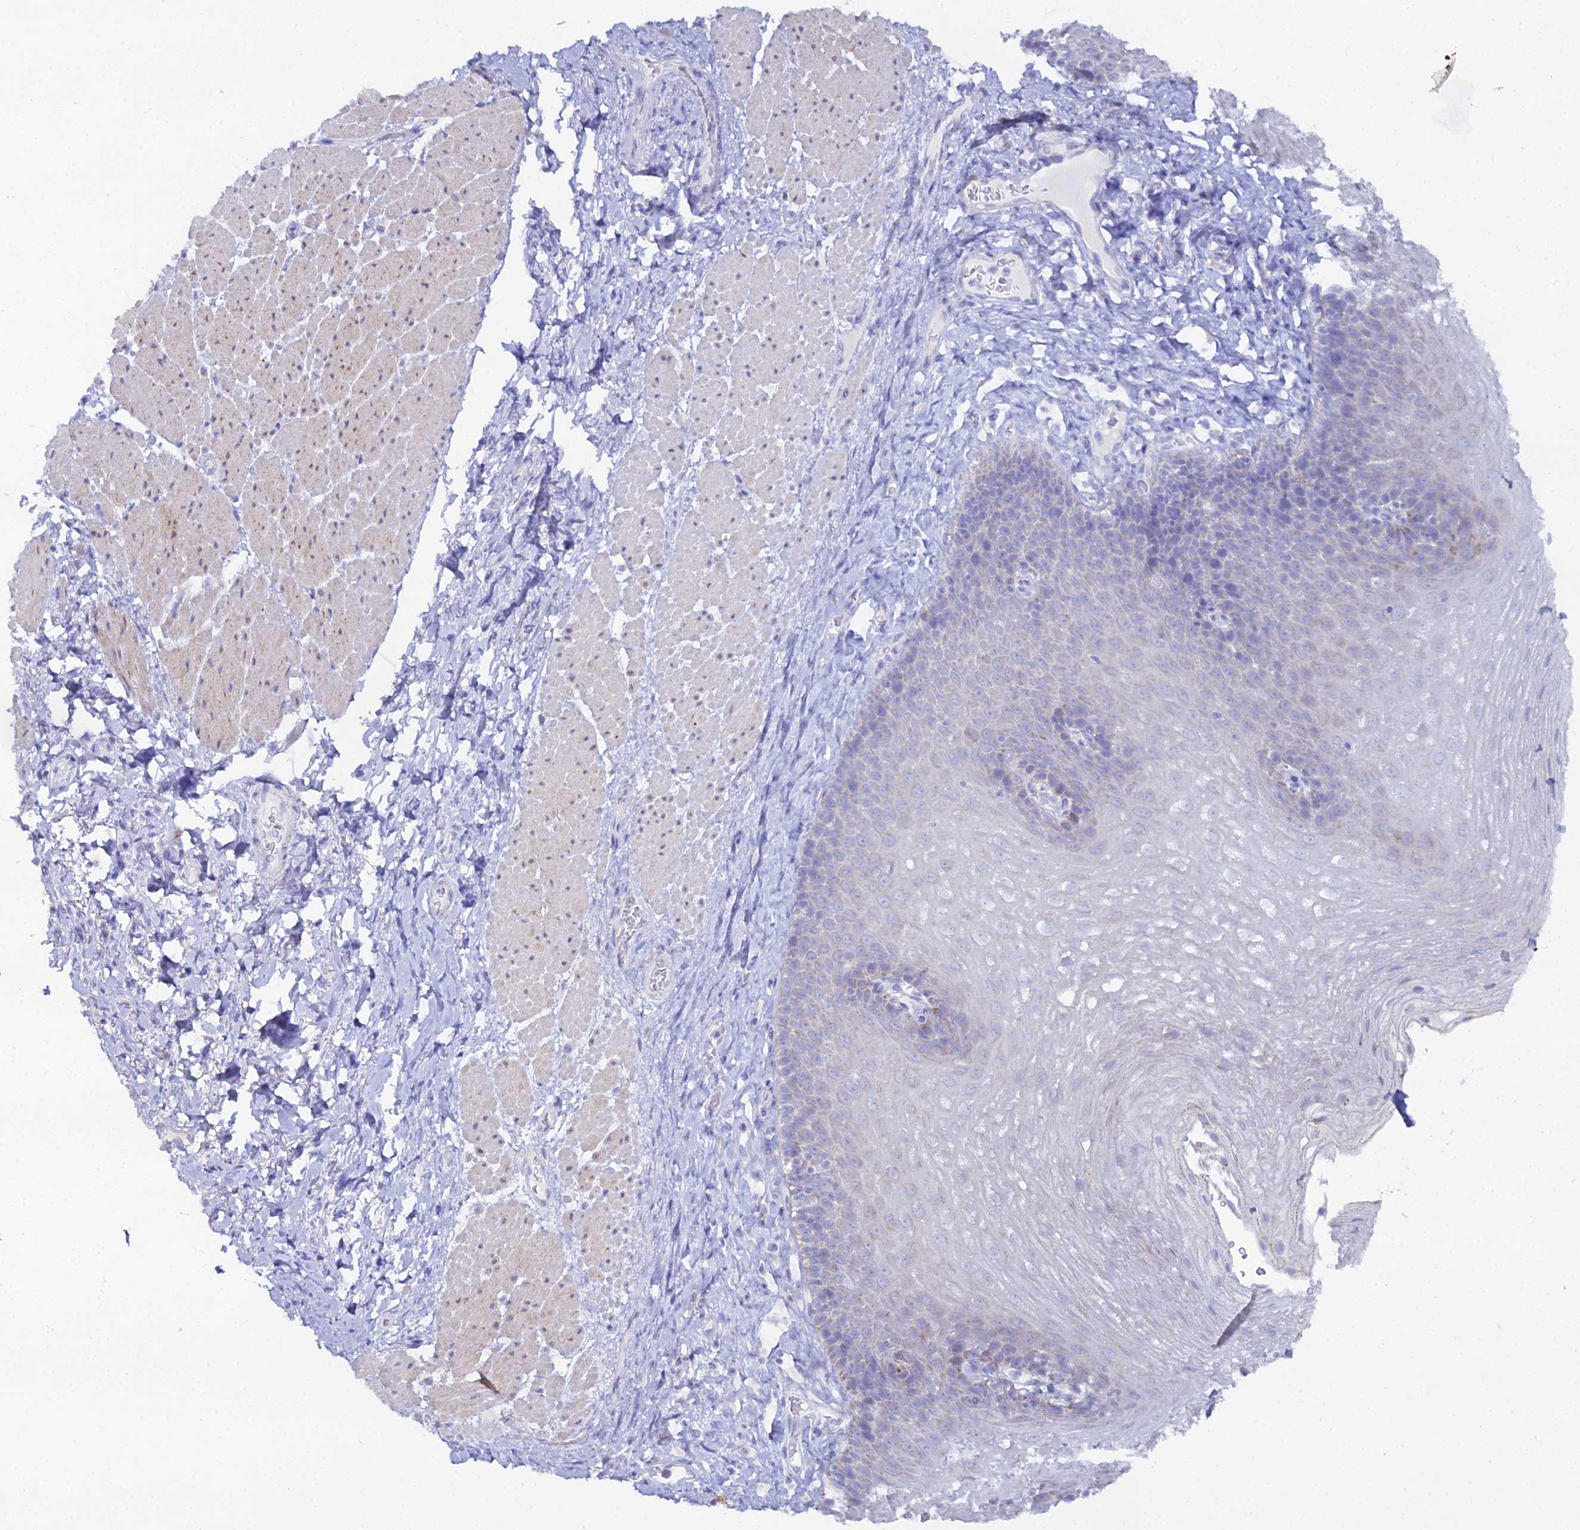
{"staining": {"intensity": "negative", "quantity": "none", "location": "none"}, "tissue": "esophagus", "cell_type": "Squamous epithelial cells", "image_type": "normal", "snomed": [{"axis": "morphology", "description": "Normal tissue, NOS"}, {"axis": "topography", "description": "Esophagus"}], "caption": "Immunohistochemistry (IHC) micrograph of normal esophagus: human esophagus stained with DAB (3,3'-diaminobenzidine) displays no significant protein positivity in squamous epithelial cells.", "gene": "DHX34", "patient": {"sex": "female", "age": 66}}